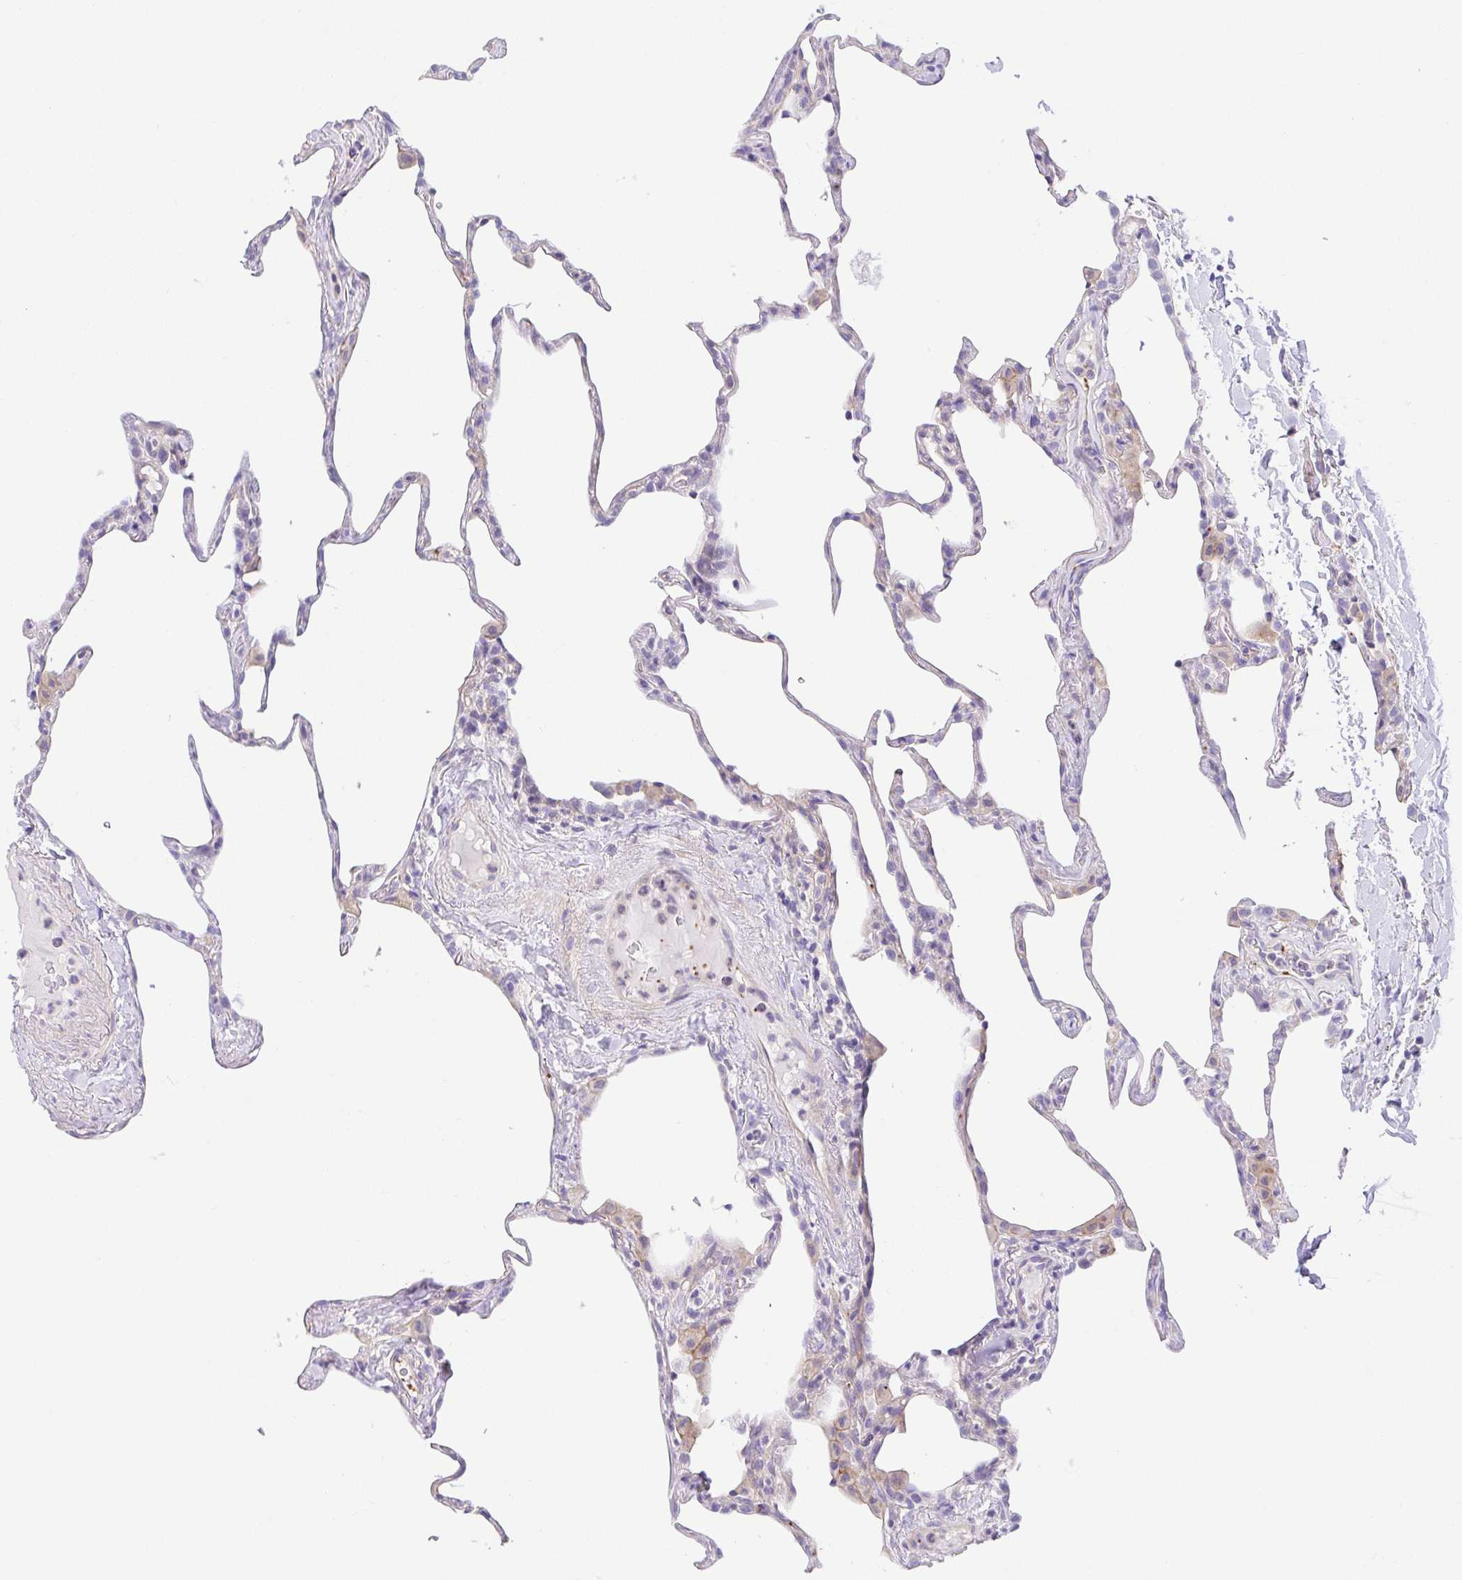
{"staining": {"intensity": "negative", "quantity": "none", "location": "none"}, "tissue": "lung", "cell_type": "Alveolar cells", "image_type": "normal", "snomed": [{"axis": "morphology", "description": "Normal tissue, NOS"}, {"axis": "topography", "description": "Lung"}], "caption": "Alveolar cells are negative for protein expression in normal human lung. Brightfield microscopy of immunohistochemistry stained with DAB (brown) and hematoxylin (blue), captured at high magnification.", "gene": "PRR14L", "patient": {"sex": "male", "age": 65}}